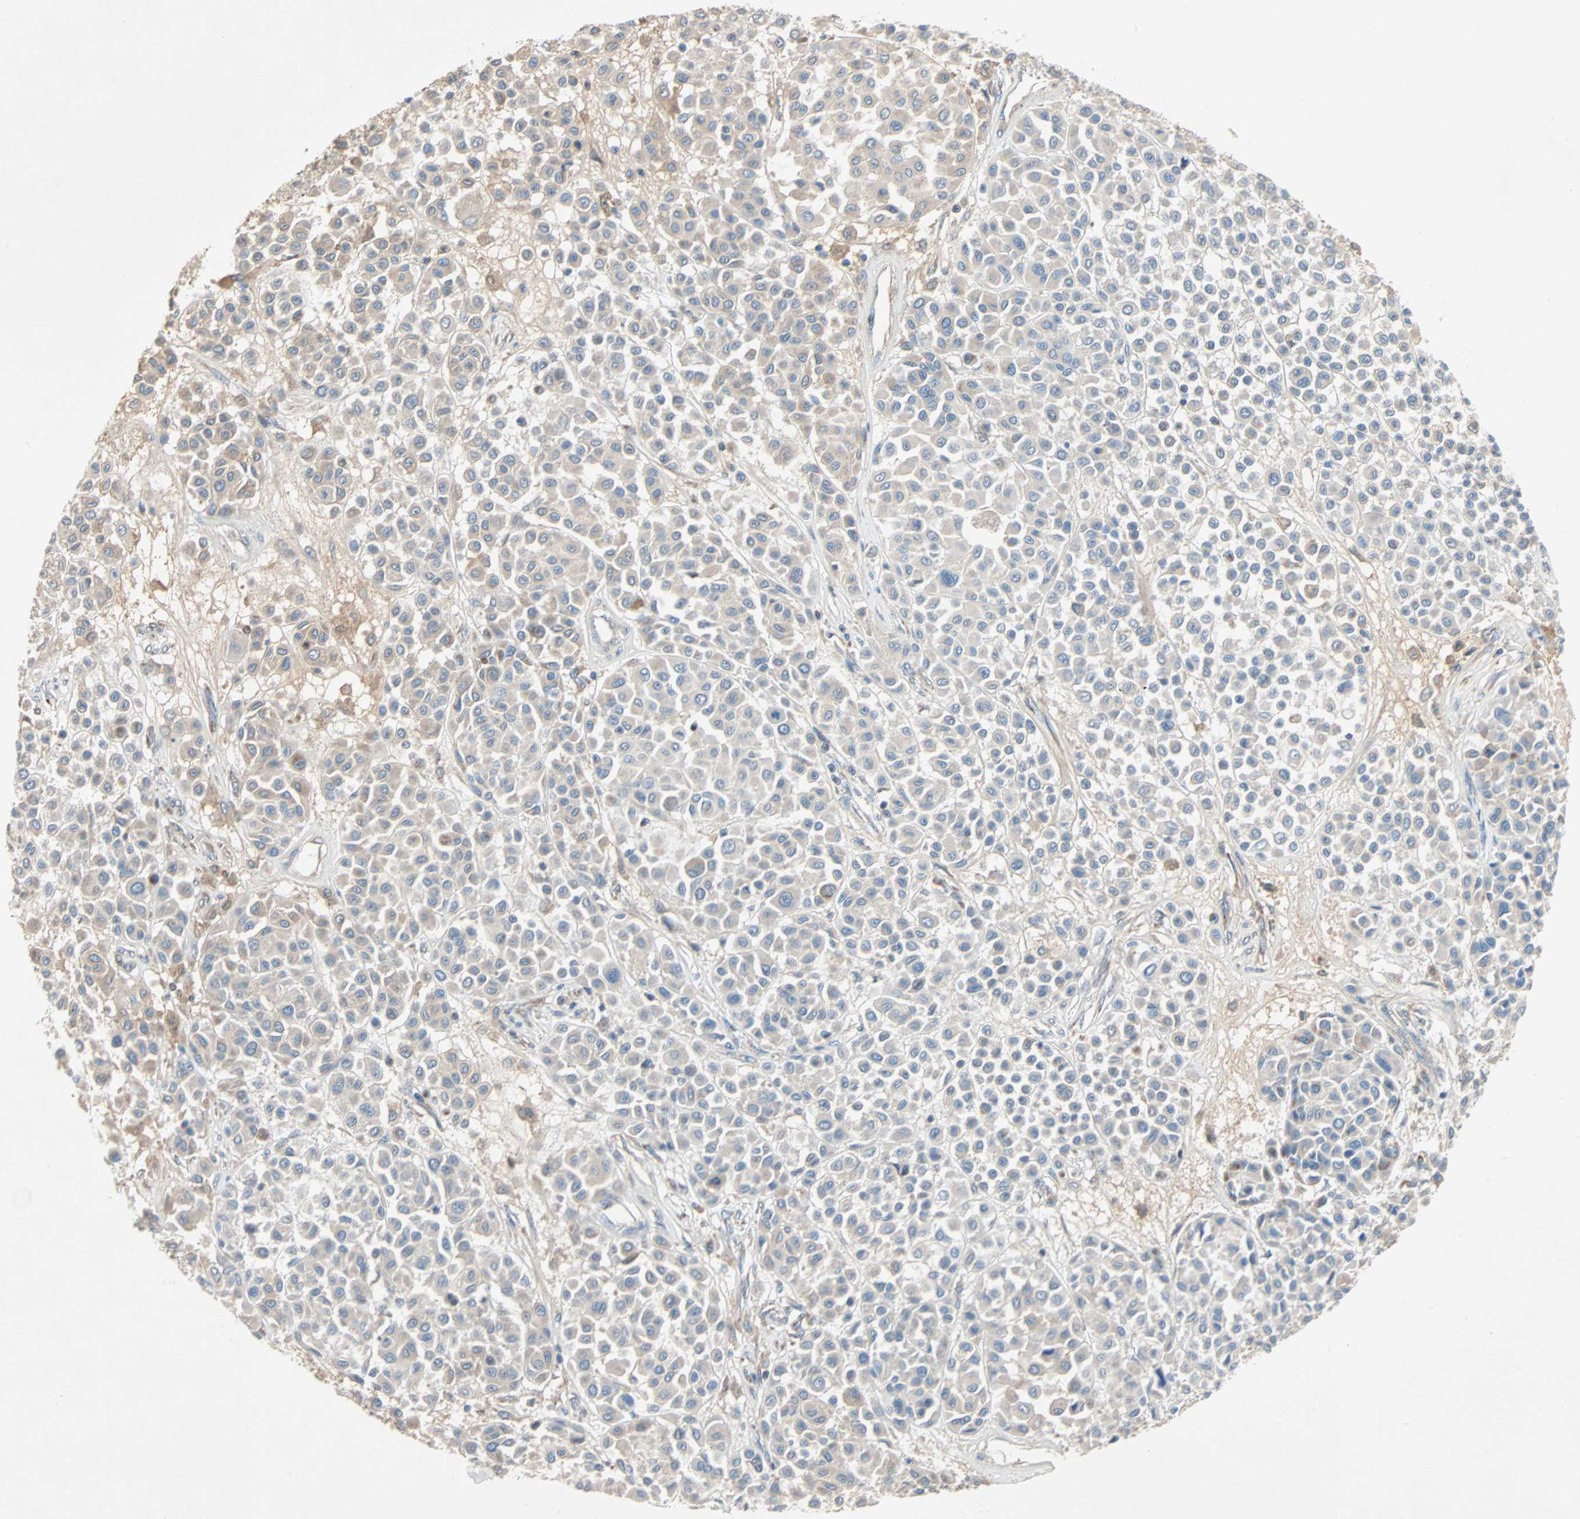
{"staining": {"intensity": "weak", "quantity": "25%-75%", "location": "cytoplasmic/membranous"}, "tissue": "melanoma", "cell_type": "Tumor cells", "image_type": "cancer", "snomed": [{"axis": "morphology", "description": "Malignant melanoma, Metastatic site"}, {"axis": "topography", "description": "Soft tissue"}], "caption": "Immunohistochemistry (IHC) (DAB (3,3'-diaminobenzidine)) staining of human malignant melanoma (metastatic site) demonstrates weak cytoplasmic/membranous protein staining in about 25%-75% of tumor cells.", "gene": "XYLT1", "patient": {"sex": "male", "age": 41}}